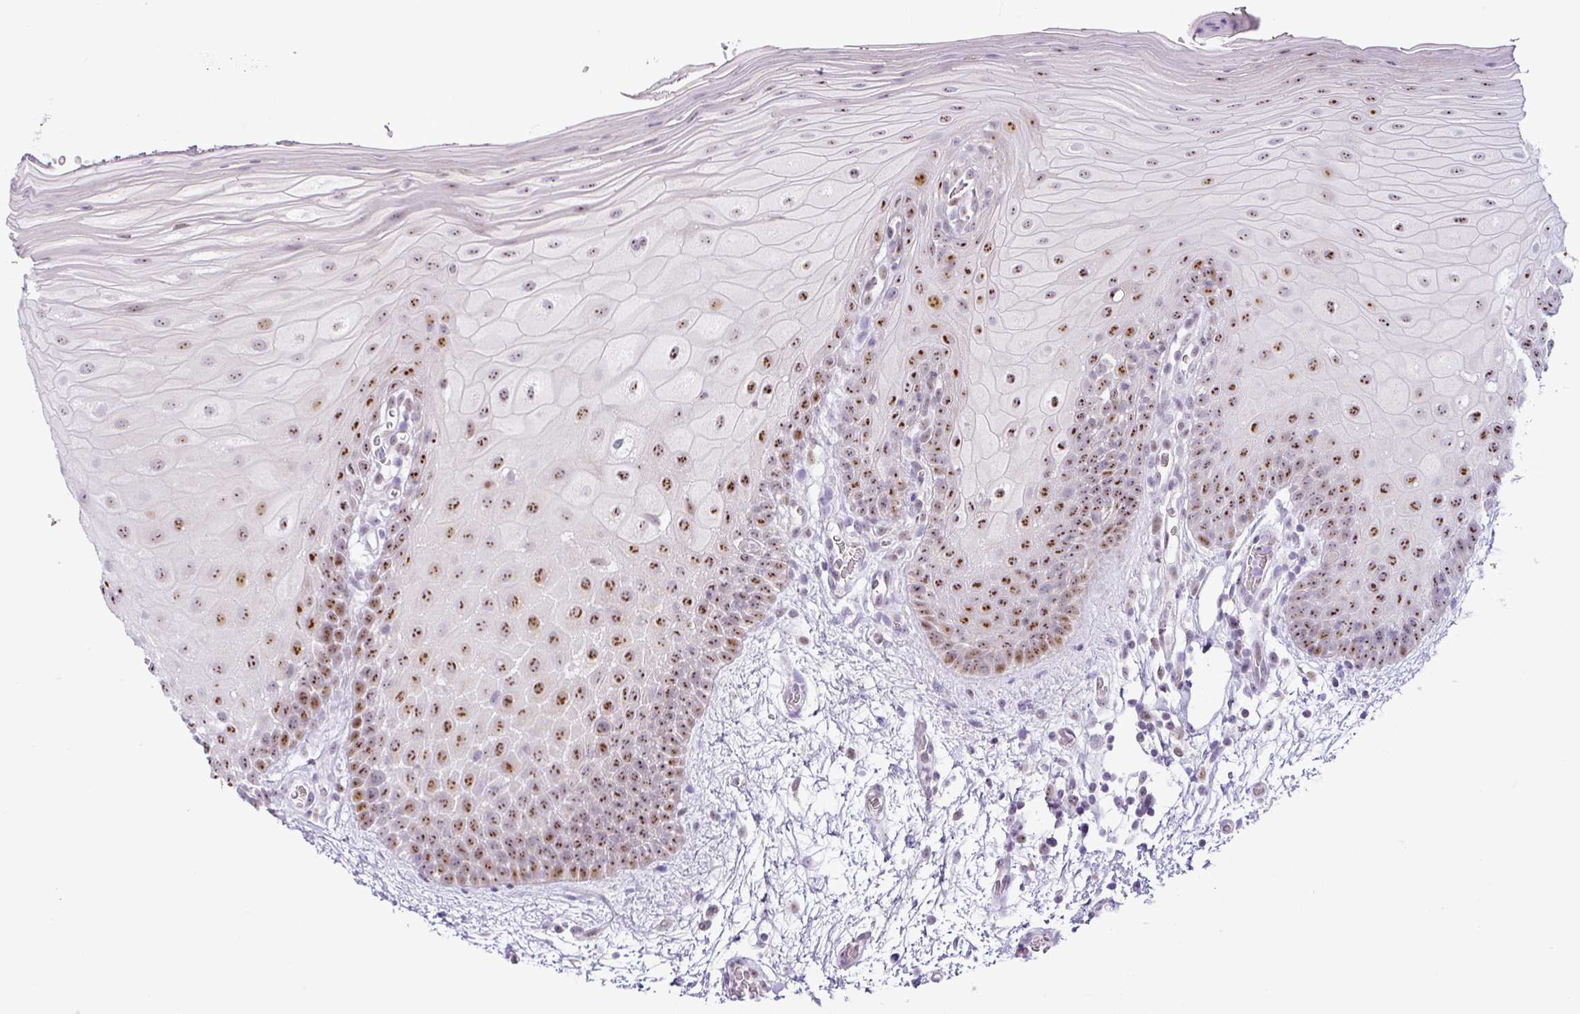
{"staining": {"intensity": "moderate", "quantity": ">75%", "location": "nuclear"}, "tissue": "oral mucosa", "cell_type": "Squamous epithelial cells", "image_type": "normal", "snomed": [{"axis": "morphology", "description": "Normal tissue, NOS"}, {"axis": "morphology", "description": "Squamous cell carcinoma, NOS"}, {"axis": "topography", "description": "Oral tissue"}, {"axis": "topography", "description": "Tounge, NOS"}, {"axis": "topography", "description": "Head-Neck"}], "caption": "High-power microscopy captured an immunohistochemistry photomicrograph of normal oral mucosa, revealing moderate nuclear staining in about >75% of squamous epithelial cells.", "gene": "NDUFB2", "patient": {"sex": "male", "age": 76}}